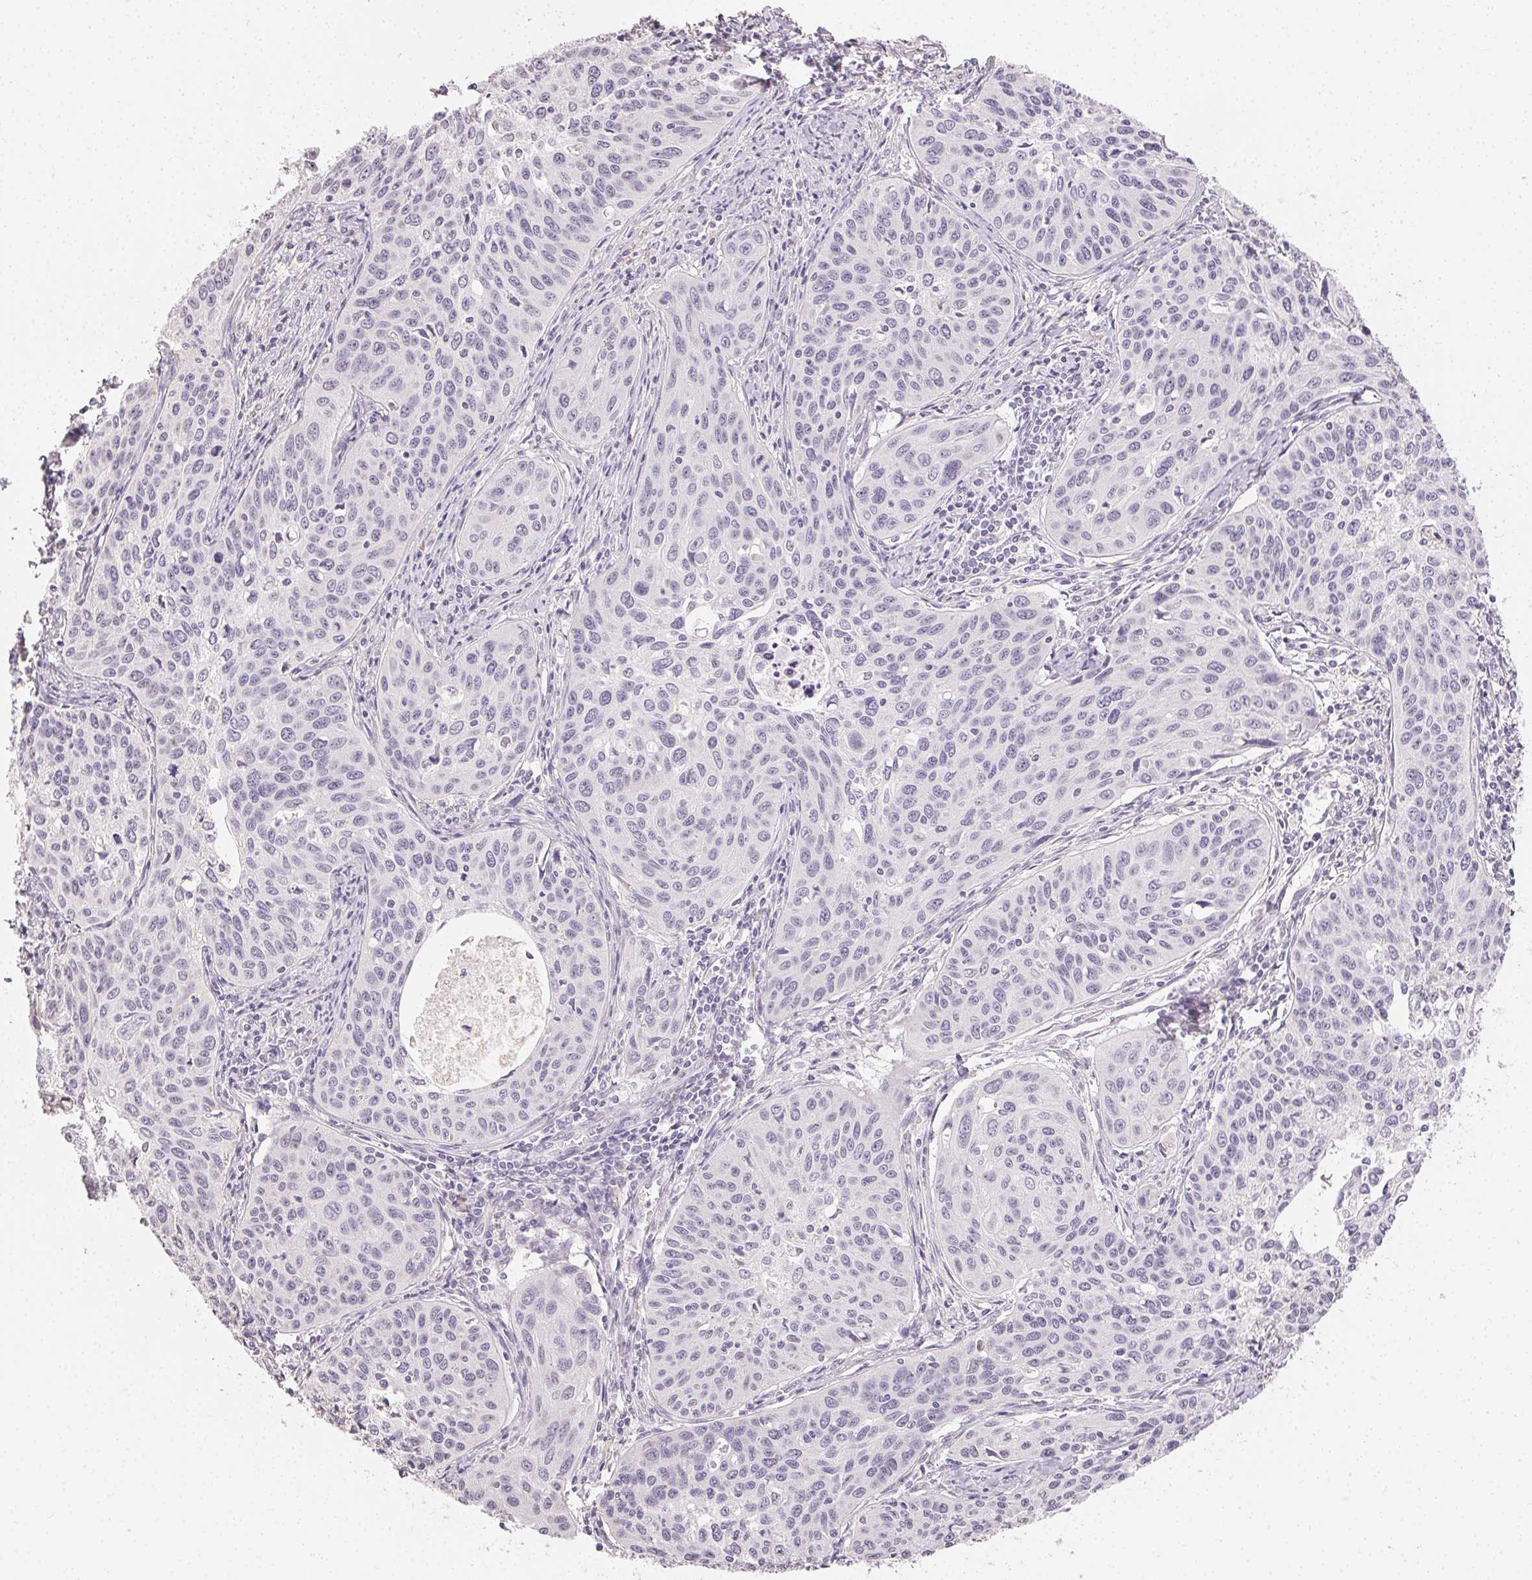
{"staining": {"intensity": "negative", "quantity": "none", "location": "none"}, "tissue": "cervical cancer", "cell_type": "Tumor cells", "image_type": "cancer", "snomed": [{"axis": "morphology", "description": "Squamous cell carcinoma, NOS"}, {"axis": "topography", "description": "Cervix"}], "caption": "Immunohistochemical staining of human cervical cancer (squamous cell carcinoma) demonstrates no significant expression in tumor cells.", "gene": "TMEM174", "patient": {"sex": "female", "age": 31}}